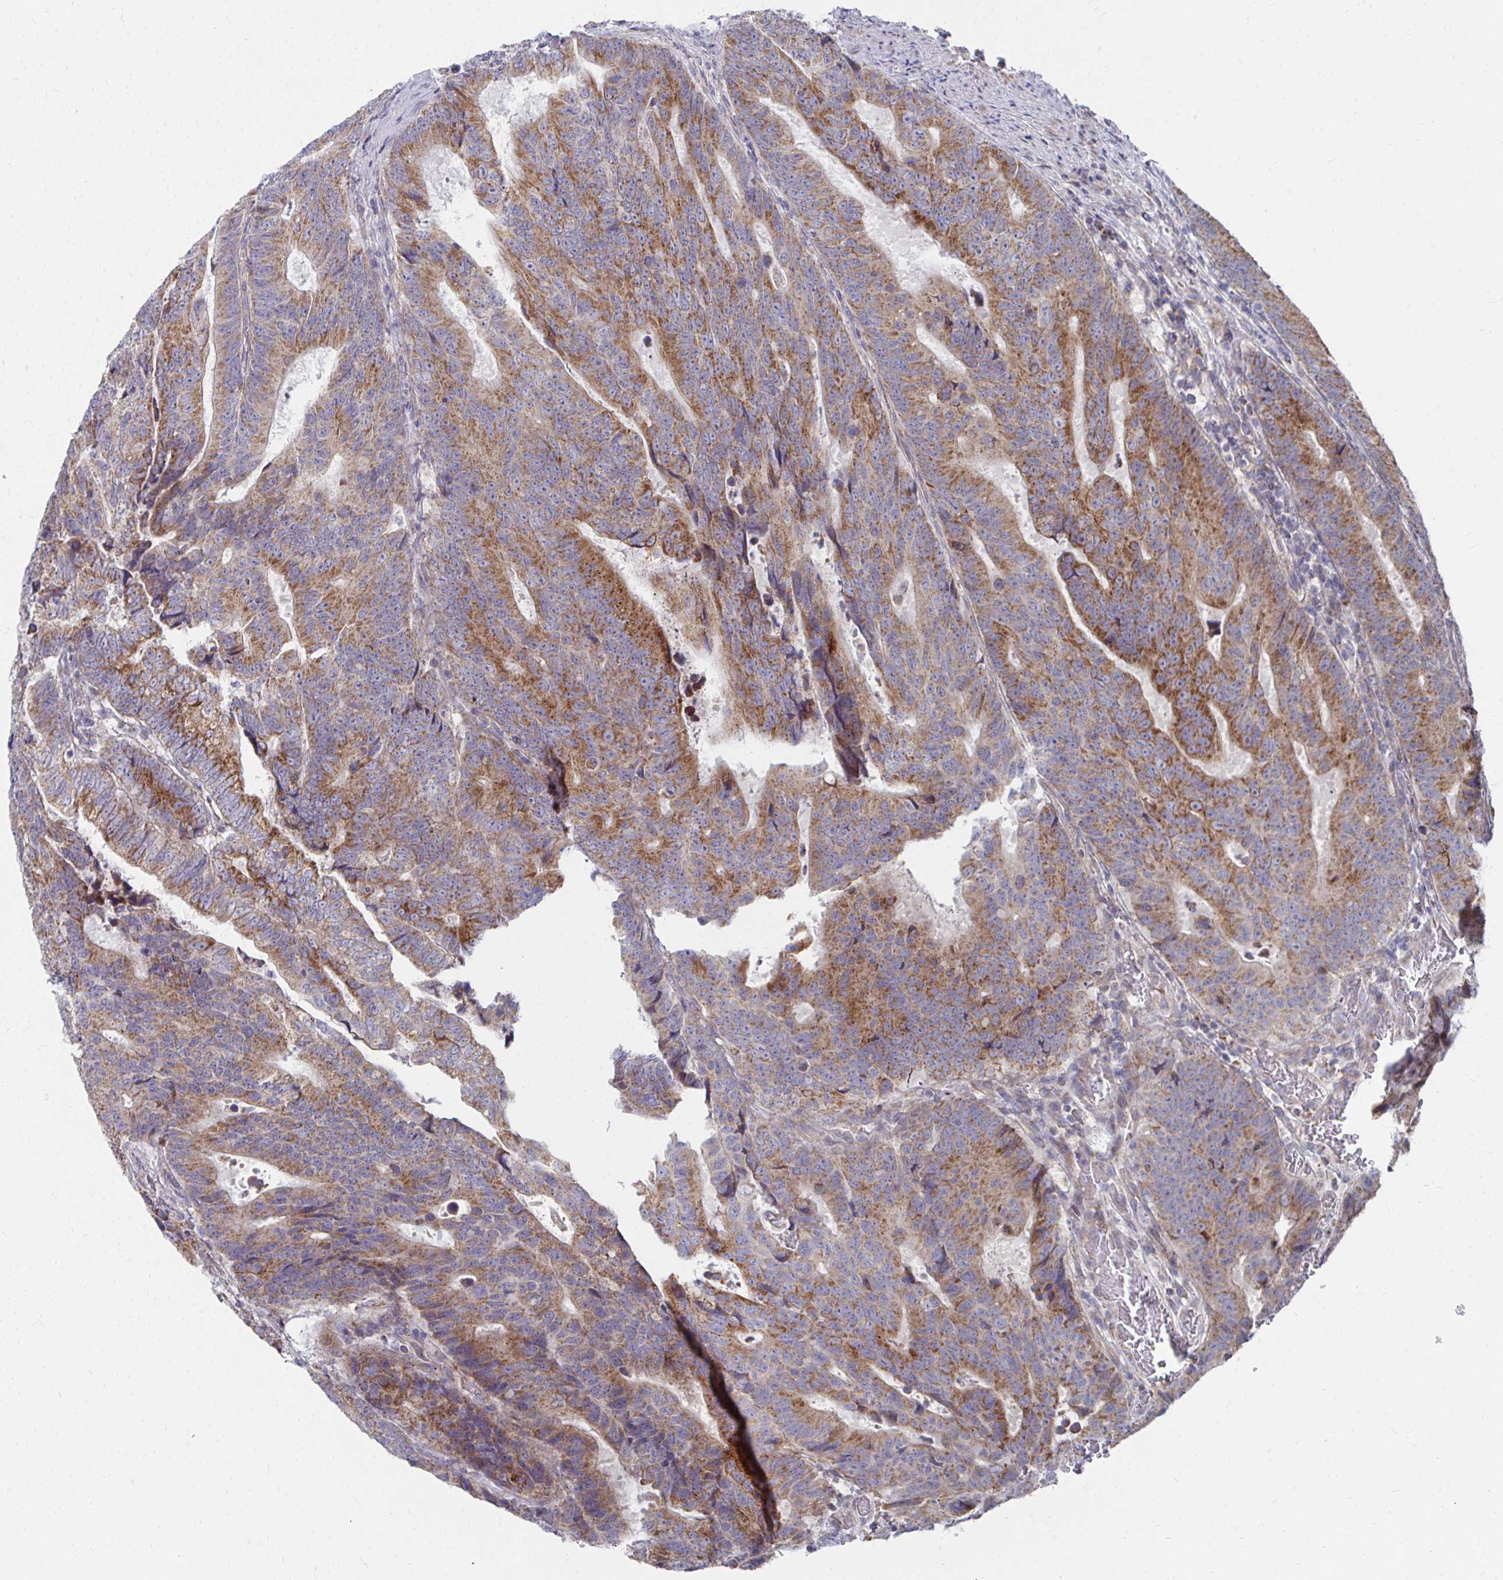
{"staining": {"intensity": "moderate", "quantity": ">75%", "location": "cytoplasmic/membranous"}, "tissue": "colorectal cancer", "cell_type": "Tumor cells", "image_type": "cancer", "snomed": [{"axis": "morphology", "description": "Adenocarcinoma, NOS"}, {"axis": "topography", "description": "Colon"}], "caption": "Colorectal adenocarcinoma stained with a protein marker exhibits moderate staining in tumor cells.", "gene": "PEX3", "patient": {"sex": "female", "age": 48}}